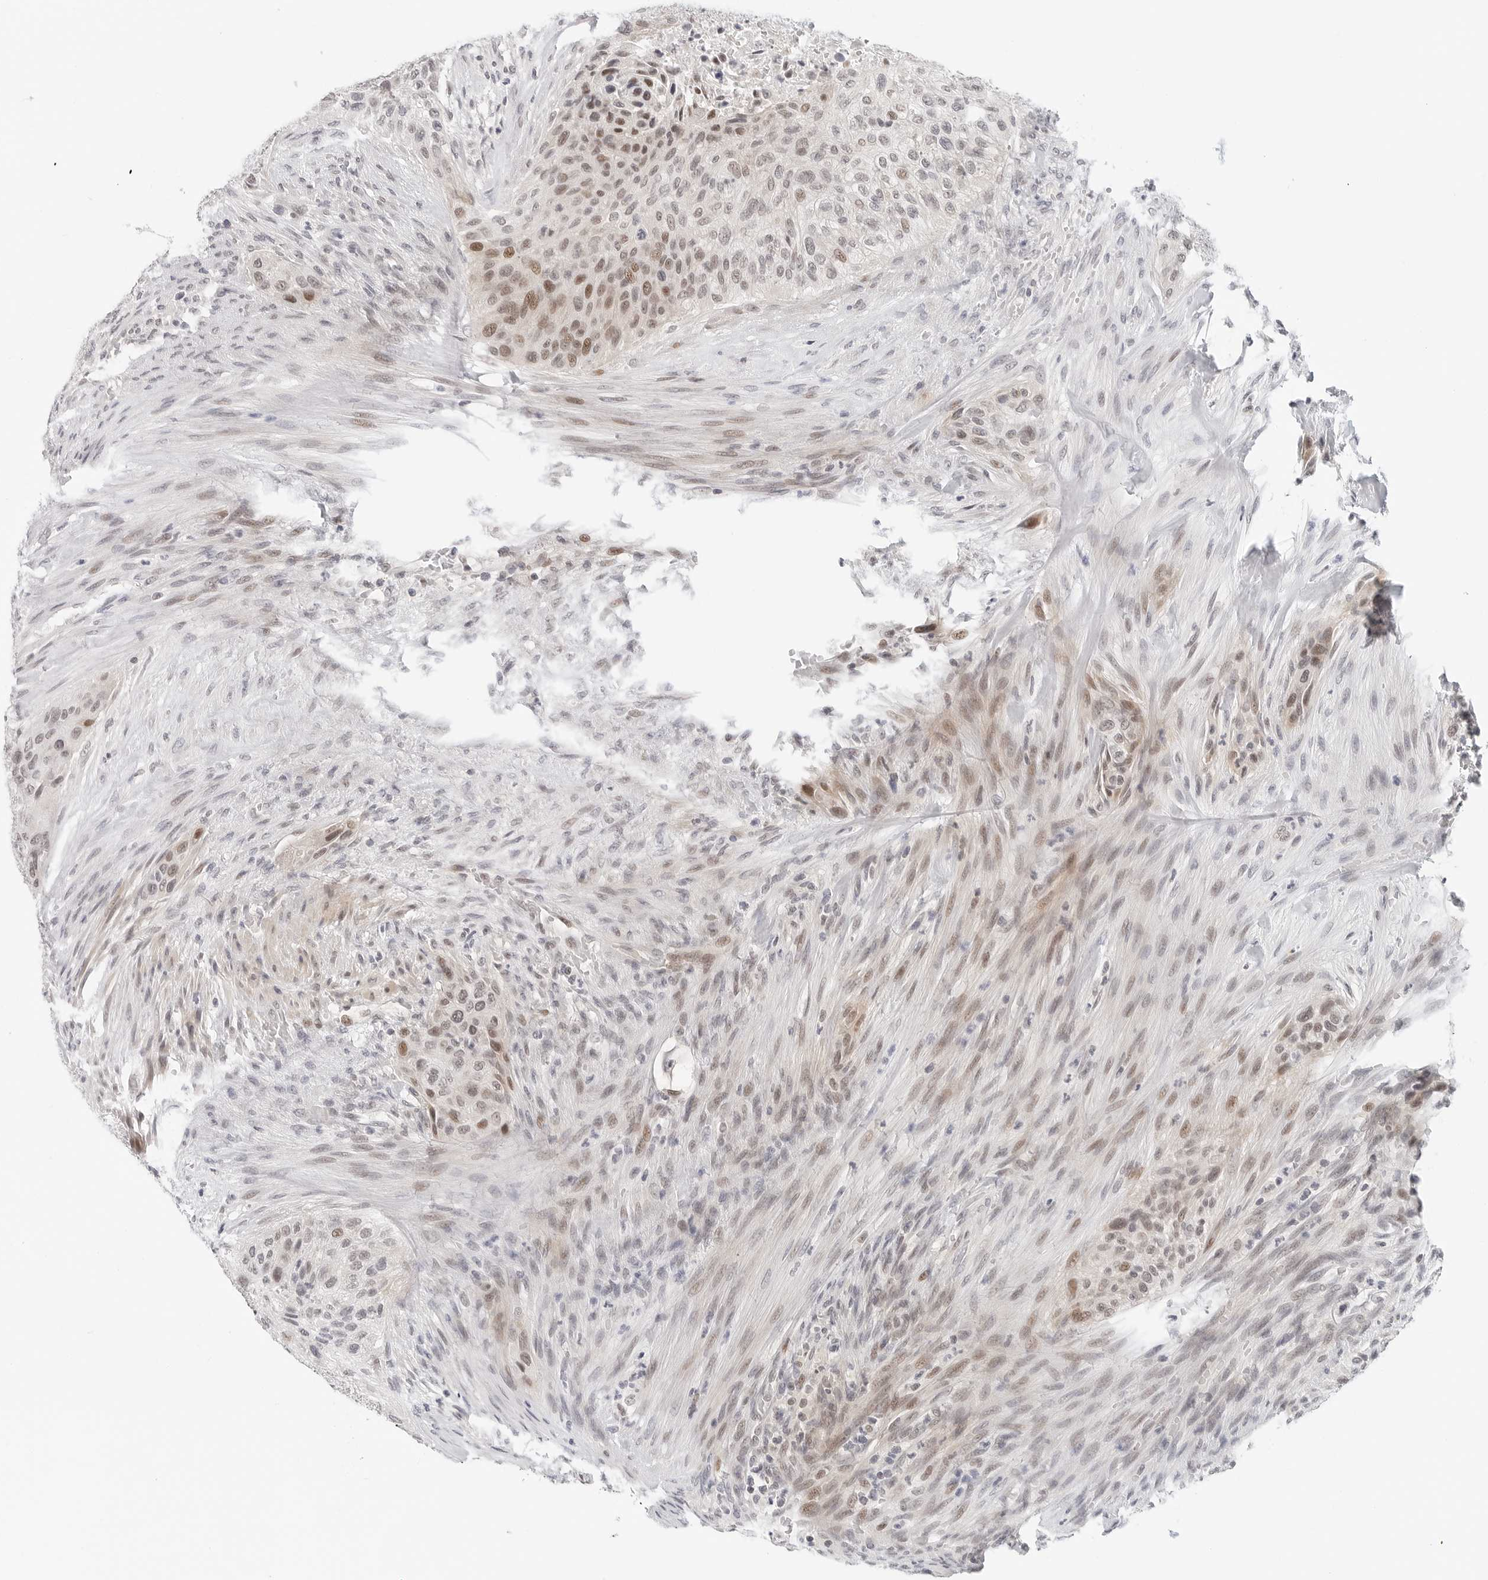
{"staining": {"intensity": "moderate", "quantity": "25%-75%", "location": "nuclear"}, "tissue": "urothelial cancer", "cell_type": "Tumor cells", "image_type": "cancer", "snomed": [{"axis": "morphology", "description": "Urothelial carcinoma, High grade"}, {"axis": "topography", "description": "Urinary bladder"}], "caption": "Human high-grade urothelial carcinoma stained with a brown dye reveals moderate nuclear positive expression in approximately 25%-75% of tumor cells.", "gene": "TSEN2", "patient": {"sex": "male", "age": 35}}